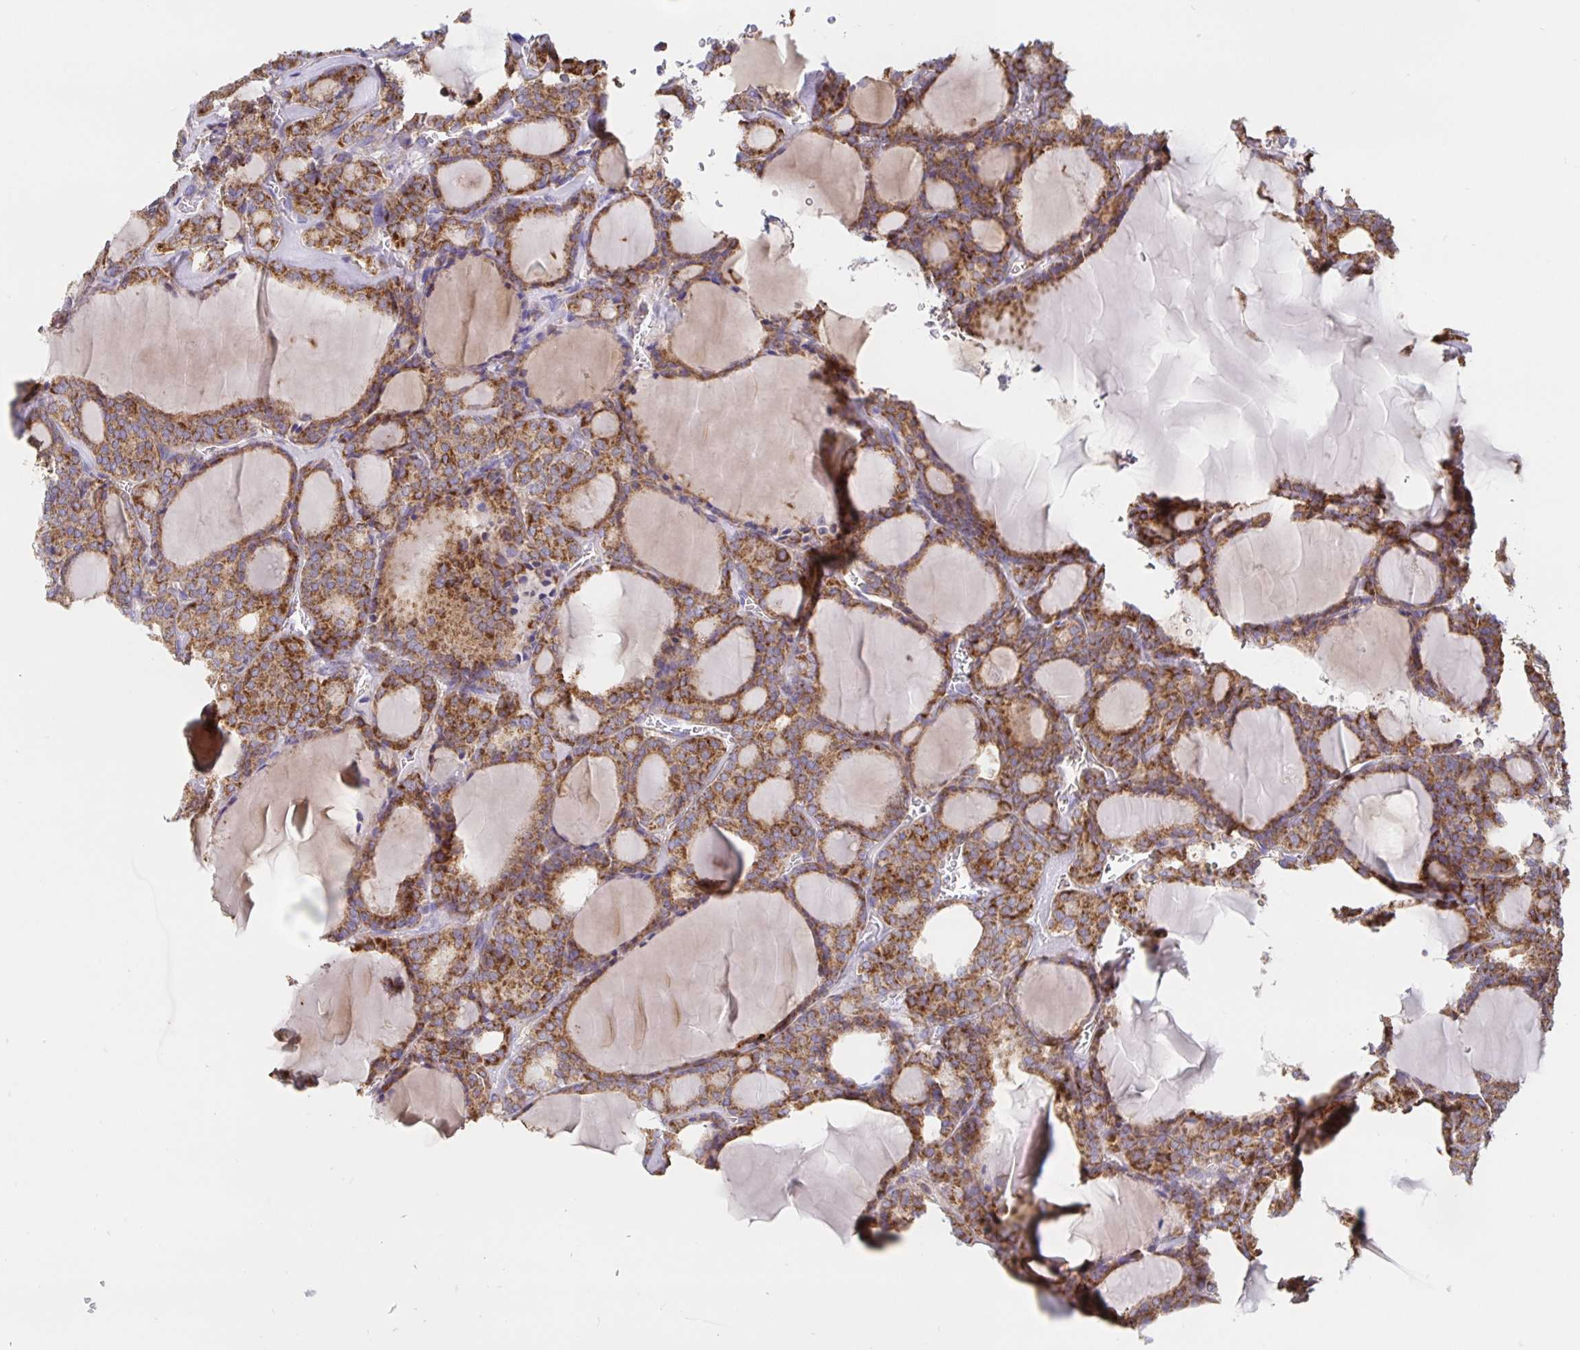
{"staining": {"intensity": "moderate", "quantity": ">75%", "location": "cytoplasmic/membranous"}, "tissue": "thyroid cancer", "cell_type": "Tumor cells", "image_type": "cancer", "snomed": [{"axis": "morphology", "description": "Follicular adenoma carcinoma, NOS"}, {"axis": "topography", "description": "Thyroid gland"}], "caption": "This histopathology image demonstrates IHC staining of human follicular adenoma carcinoma (thyroid), with medium moderate cytoplasmic/membranous expression in approximately >75% of tumor cells.", "gene": "PRDX3", "patient": {"sex": "male", "age": 74}}